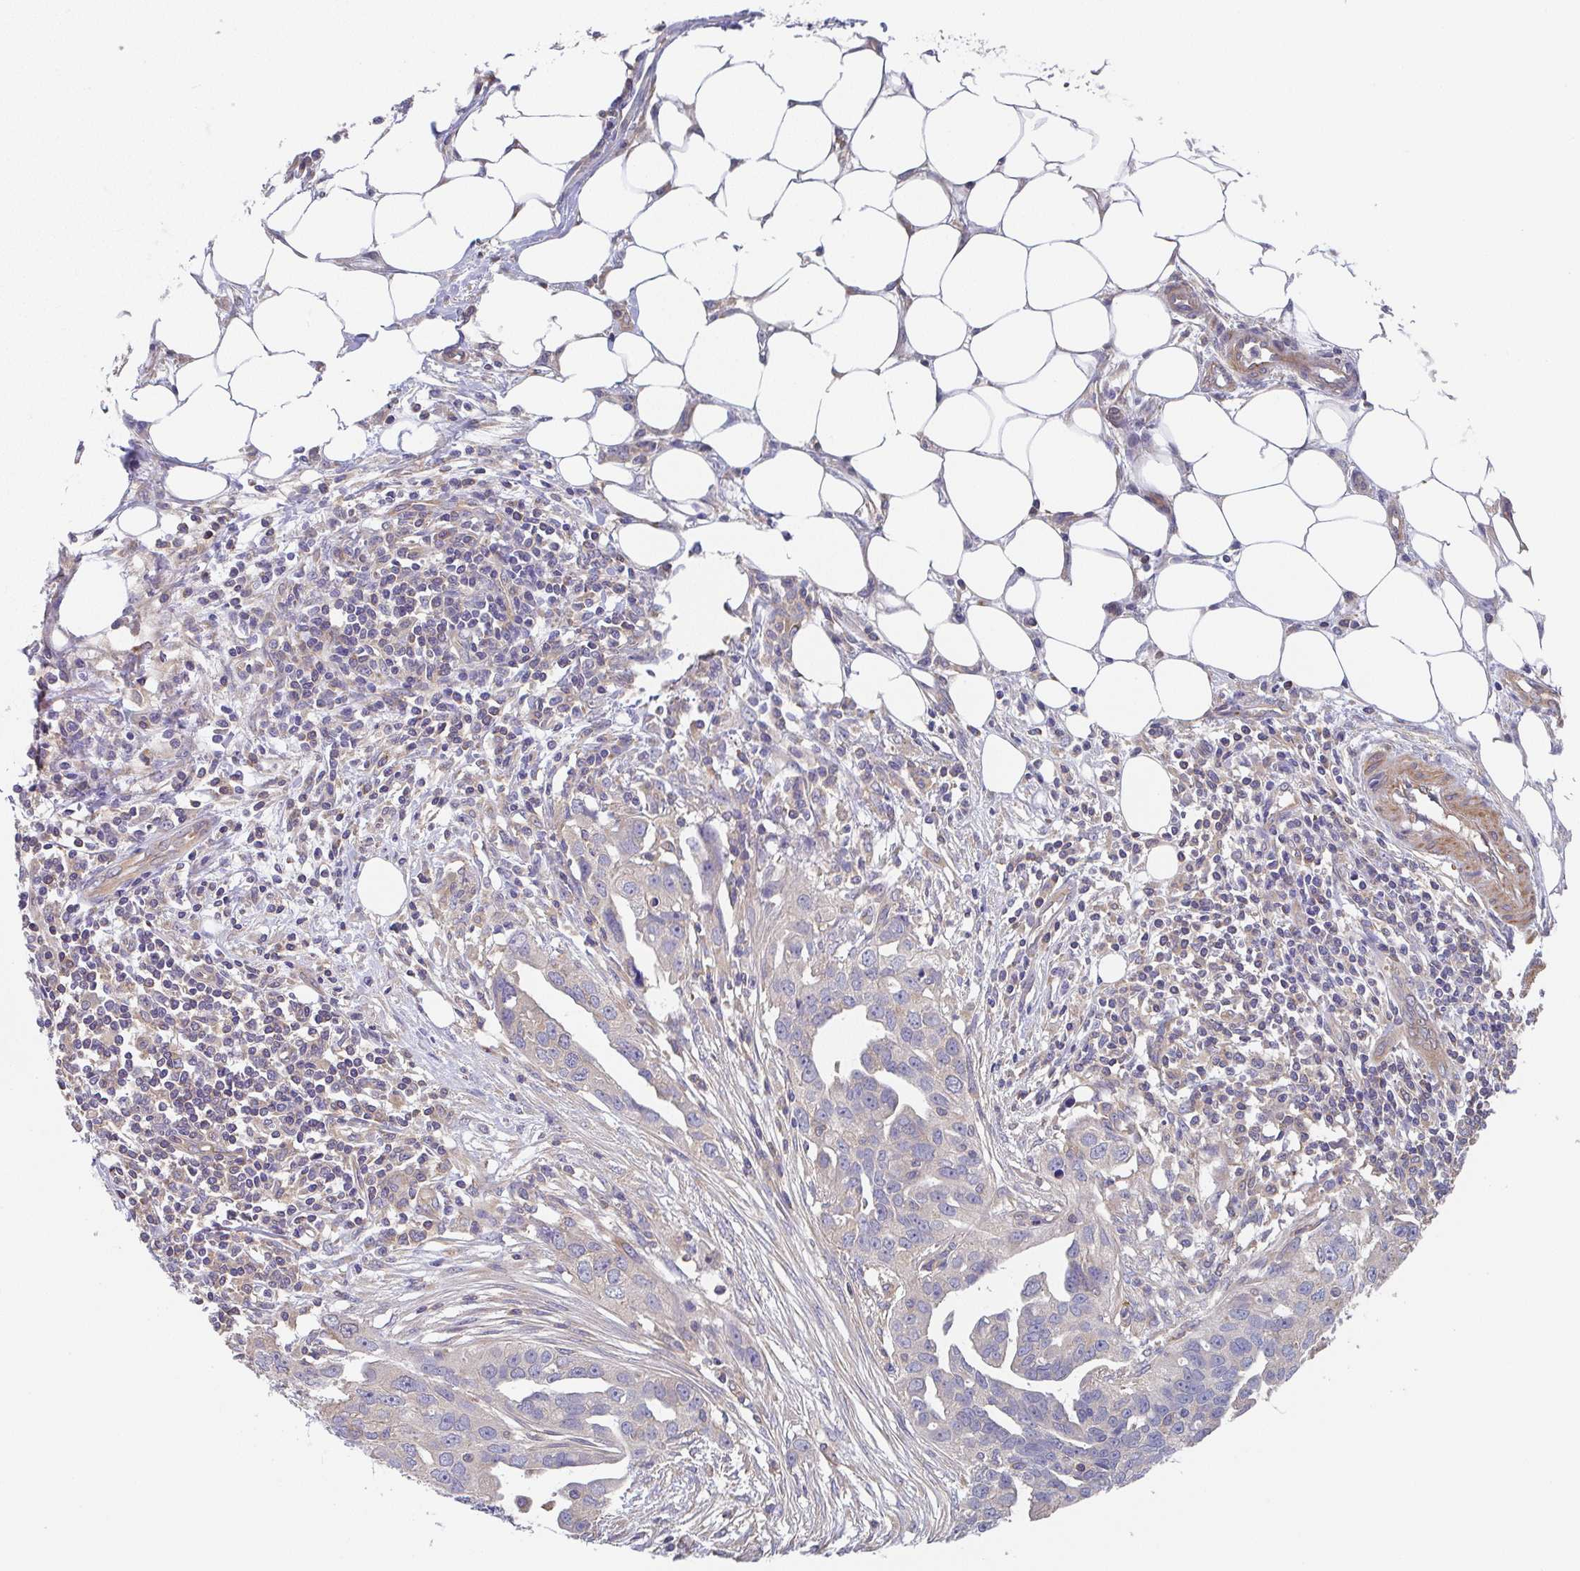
{"staining": {"intensity": "weak", "quantity": "25%-75%", "location": "cytoplasmic/membranous"}, "tissue": "ovarian cancer", "cell_type": "Tumor cells", "image_type": "cancer", "snomed": [{"axis": "morphology", "description": "Carcinoma, endometroid"}, {"axis": "morphology", "description": "Cystadenocarcinoma, serous, NOS"}, {"axis": "topography", "description": "Ovary"}], "caption": "Tumor cells display low levels of weak cytoplasmic/membranous staining in about 25%-75% of cells in human ovarian endometroid carcinoma.", "gene": "TMEM229A", "patient": {"sex": "female", "age": 45}}